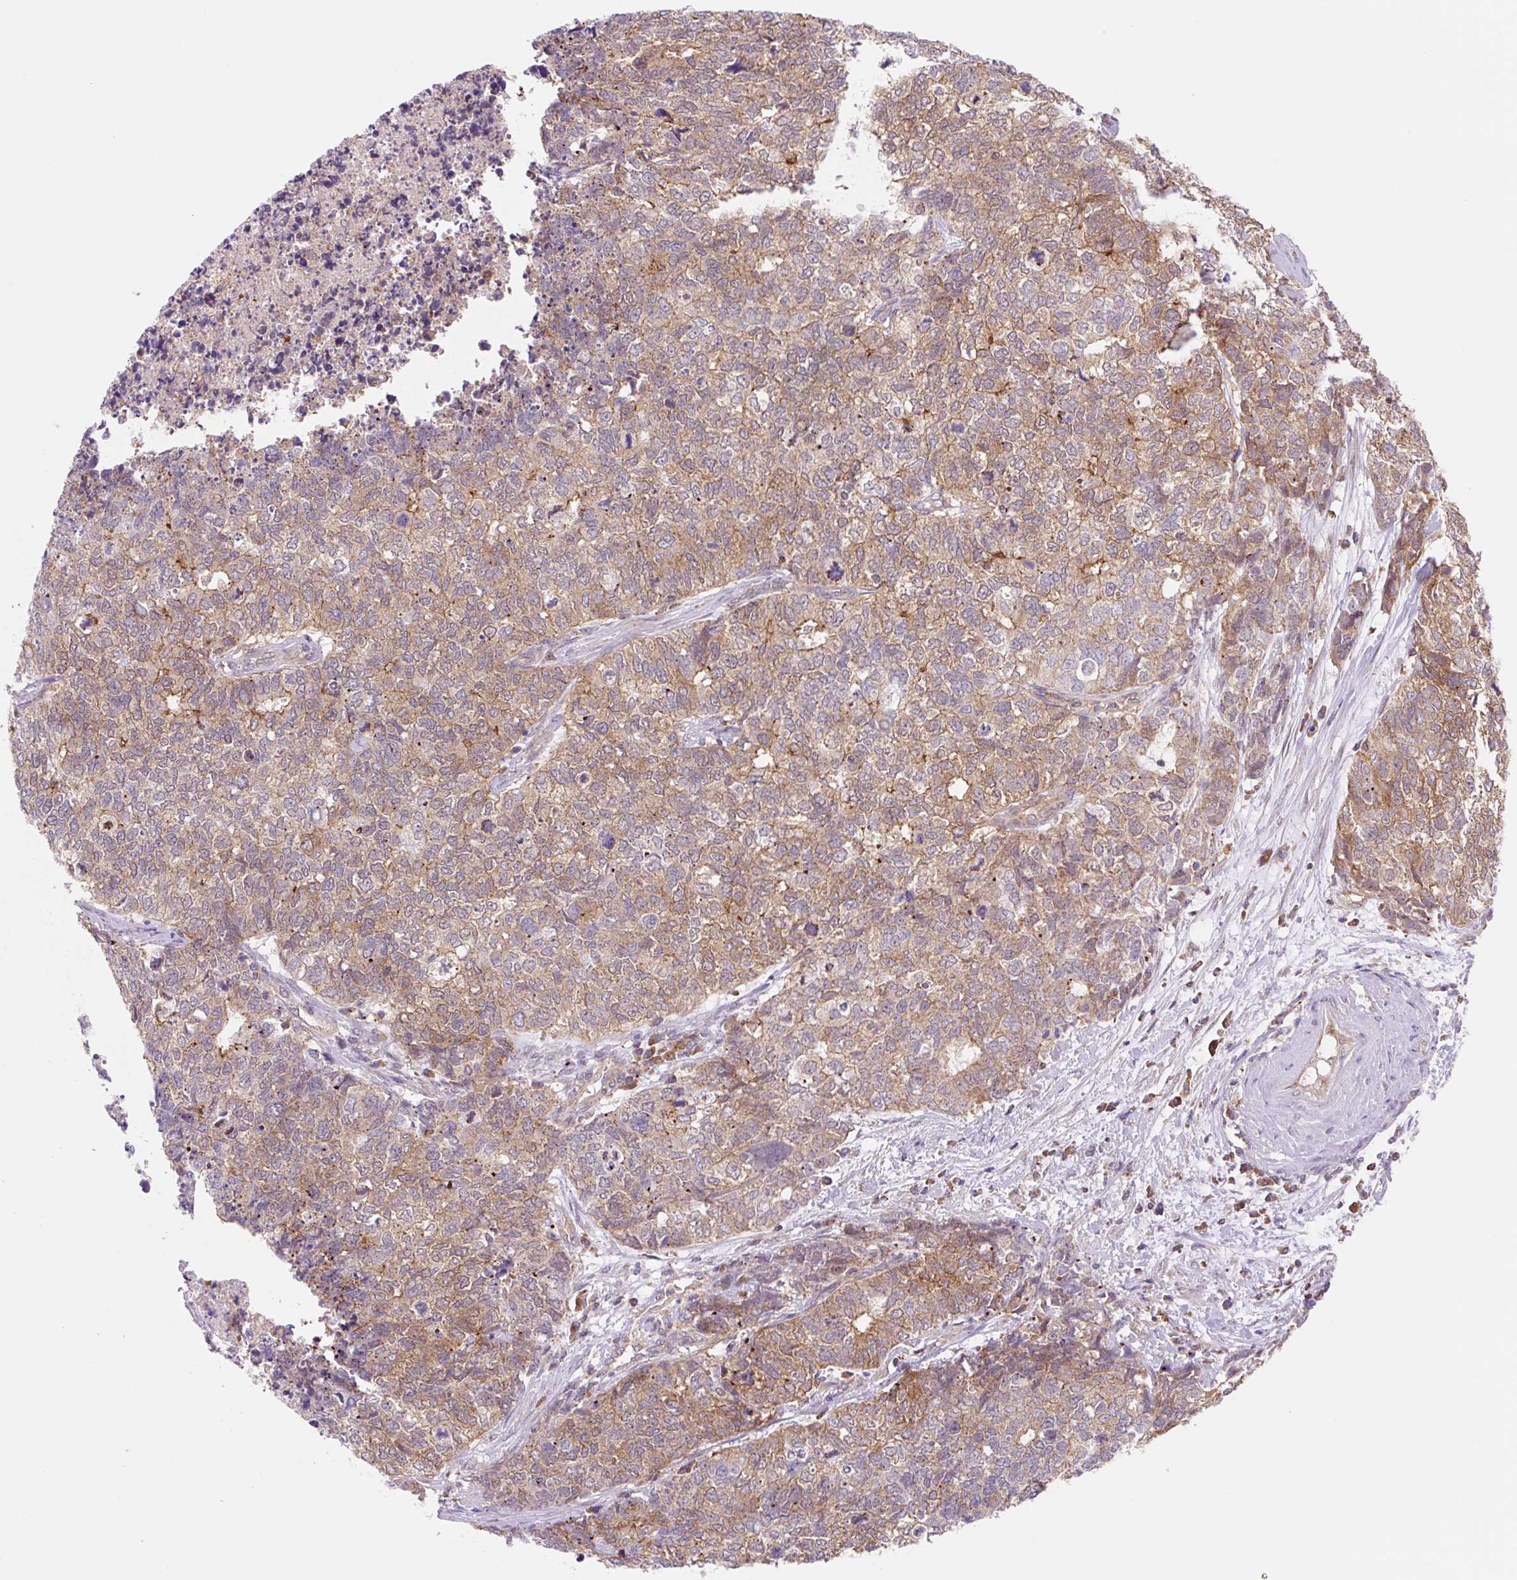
{"staining": {"intensity": "weak", "quantity": "25%-75%", "location": "cytoplasmic/membranous"}, "tissue": "cervical cancer", "cell_type": "Tumor cells", "image_type": "cancer", "snomed": [{"axis": "morphology", "description": "Squamous cell carcinoma, NOS"}, {"axis": "topography", "description": "Cervix"}], "caption": "Human cervical squamous cell carcinoma stained for a protein (brown) exhibits weak cytoplasmic/membranous positive positivity in about 25%-75% of tumor cells.", "gene": "VPS4A", "patient": {"sex": "female", "age": 63}}